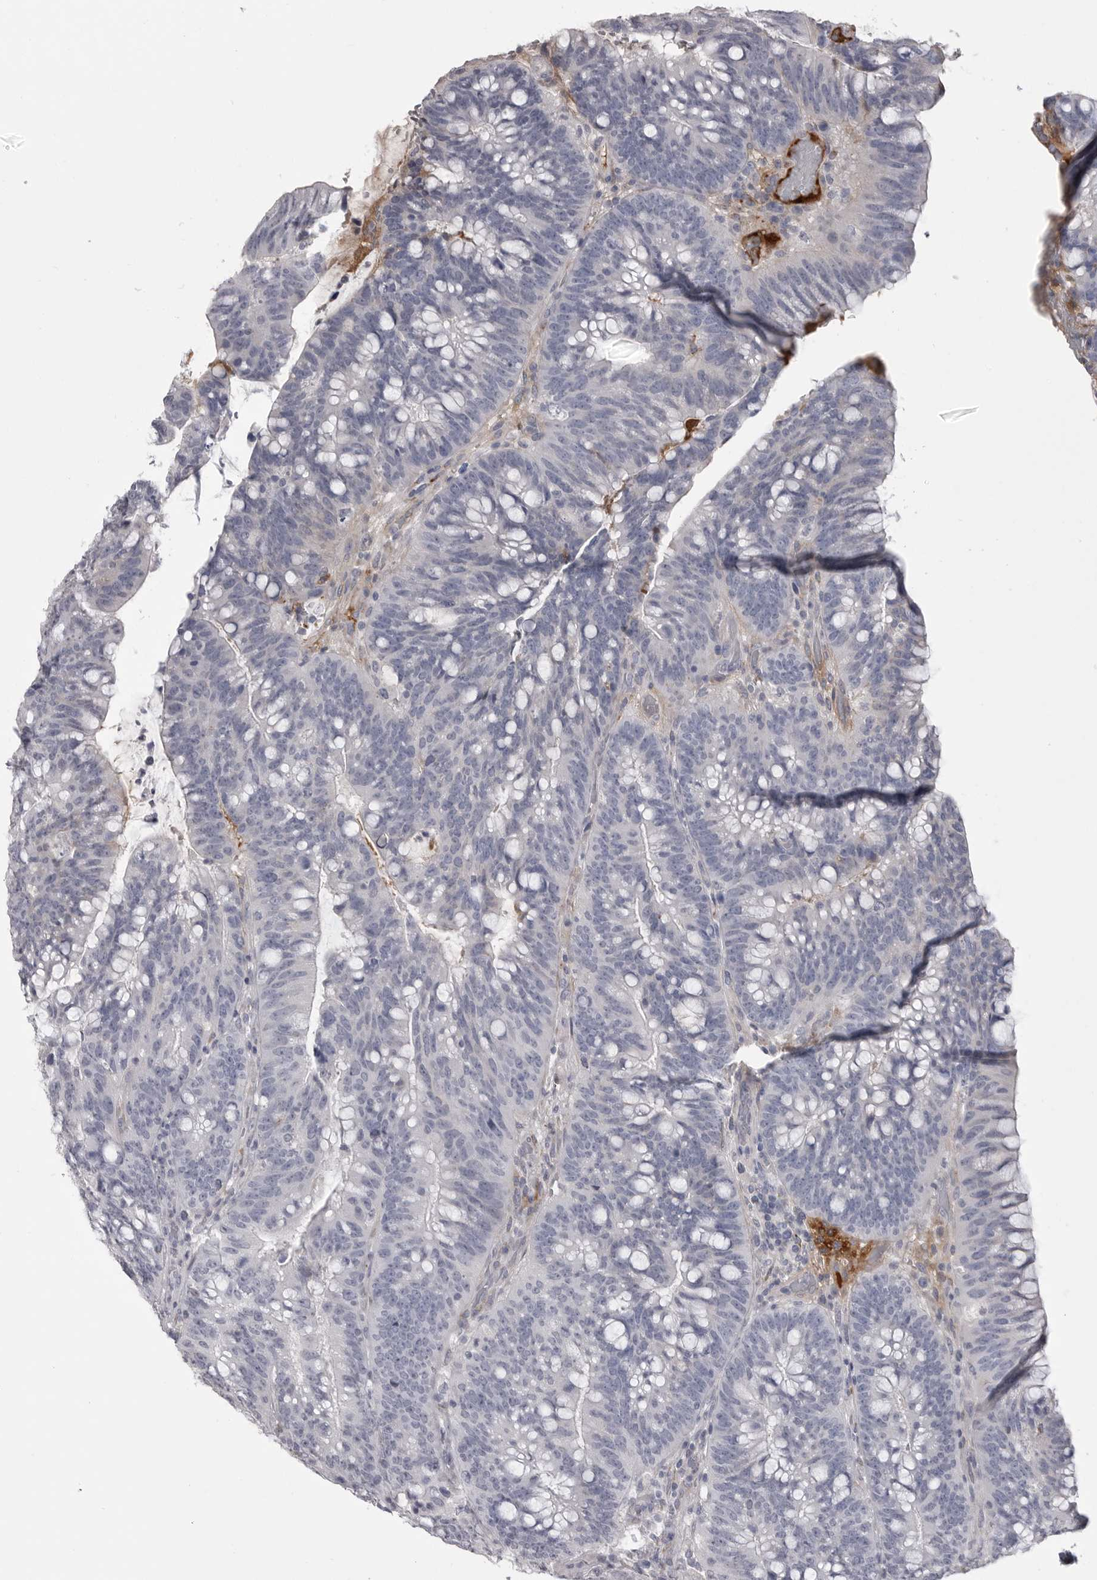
{"staining": {"intensity": "negative", "quantity": "none", "location": "none"}, "tissue": "colorectal cancer", "cell_type": "Tumor cells", "image_type": "cancer", "snomed": [{"axis": "morphology", "description": "Adenocarcinoma, NOS"}, {"axis": "topography", "description": "Colon"}], "caption": "This is an immunohistochemistry photomicrograph of colorectal adenocarcinoma. There is no positivity in tumor cells.", "gene": "SERPING1", "patient": {"sex": "female", "age": 66}}